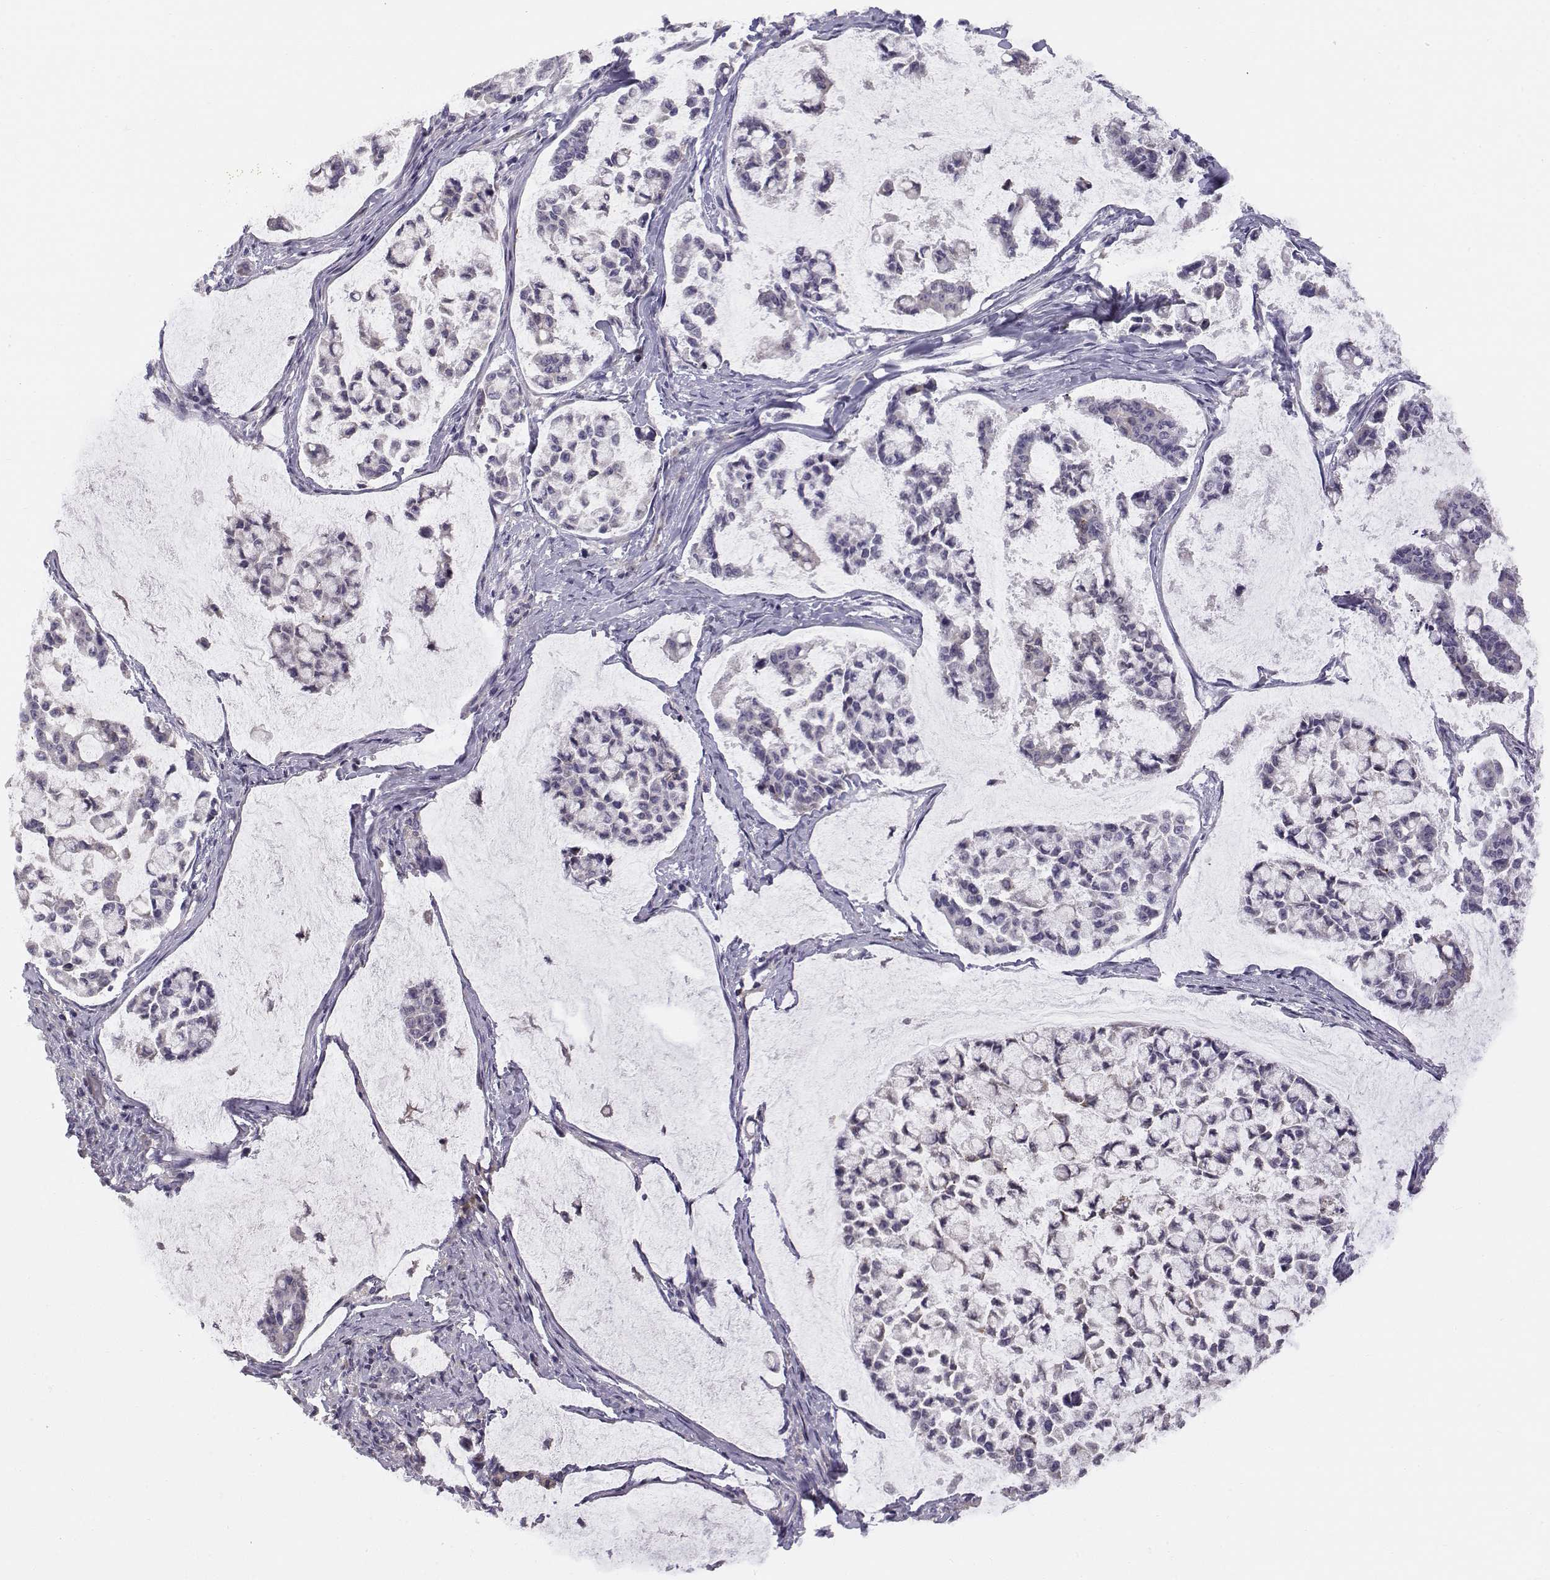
{"staining": {"intensity": "weak", "quantity": "<25%", "location": "cytoplasmic/membranous"}, "tissue": "stomach cancer", "cell_type": "Tumor cells", "image_type": "cancer", "snomed": [{"axis": "morphology", "description": "Adenocarcinoma, NOS"}, {"axis": "topography", "description": "Stomach"}], "caption": "High power microscopy micrograph of an immunohistochemistry image of stomach cancer (adenocarcinoma), revealing no significant positivity in tumor cells.", "gene": "ACSL6", "patient": {"sex": "male", "age": 82}}